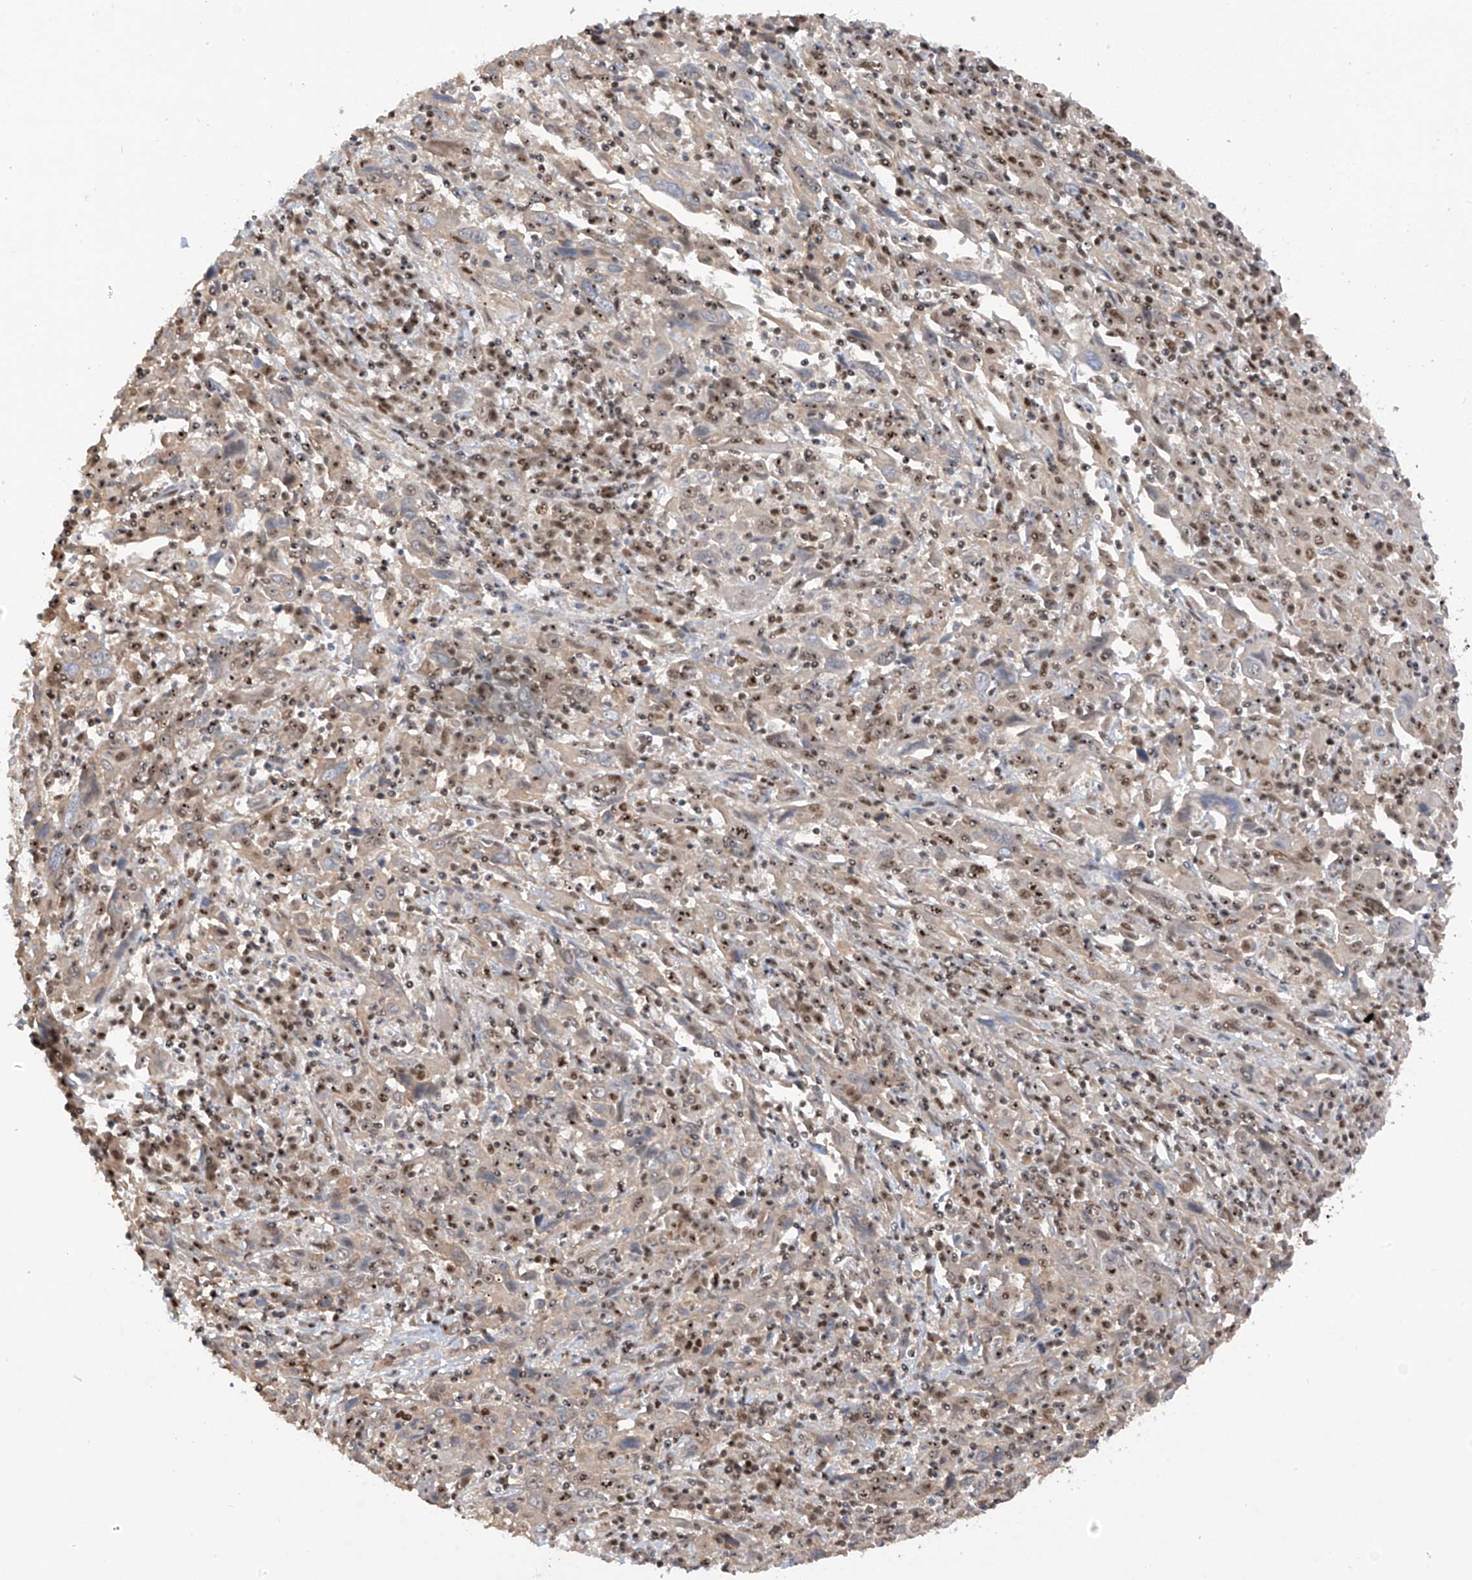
{"staining": {"intensity": "moderate", "quantity": "25%-75%", "location": "nuclear"}, "tissue": "cervical cancer", "cell_type": "Tumor cells", "image_type": "cancer", "snomed": [{"axis": "morphology", "description": "Squamous cell carcinoma, NOS"}, {"axis": "topography", "description": "Cervix"}], "caption": "Protein staining of squamous cell carcinoma (cervical) tissue demonstrates moderate nuclear staining in about 25%-75% of tumor cells.", "gene": "RPAIN", "patient": {"sex": "female", "age": 46}}